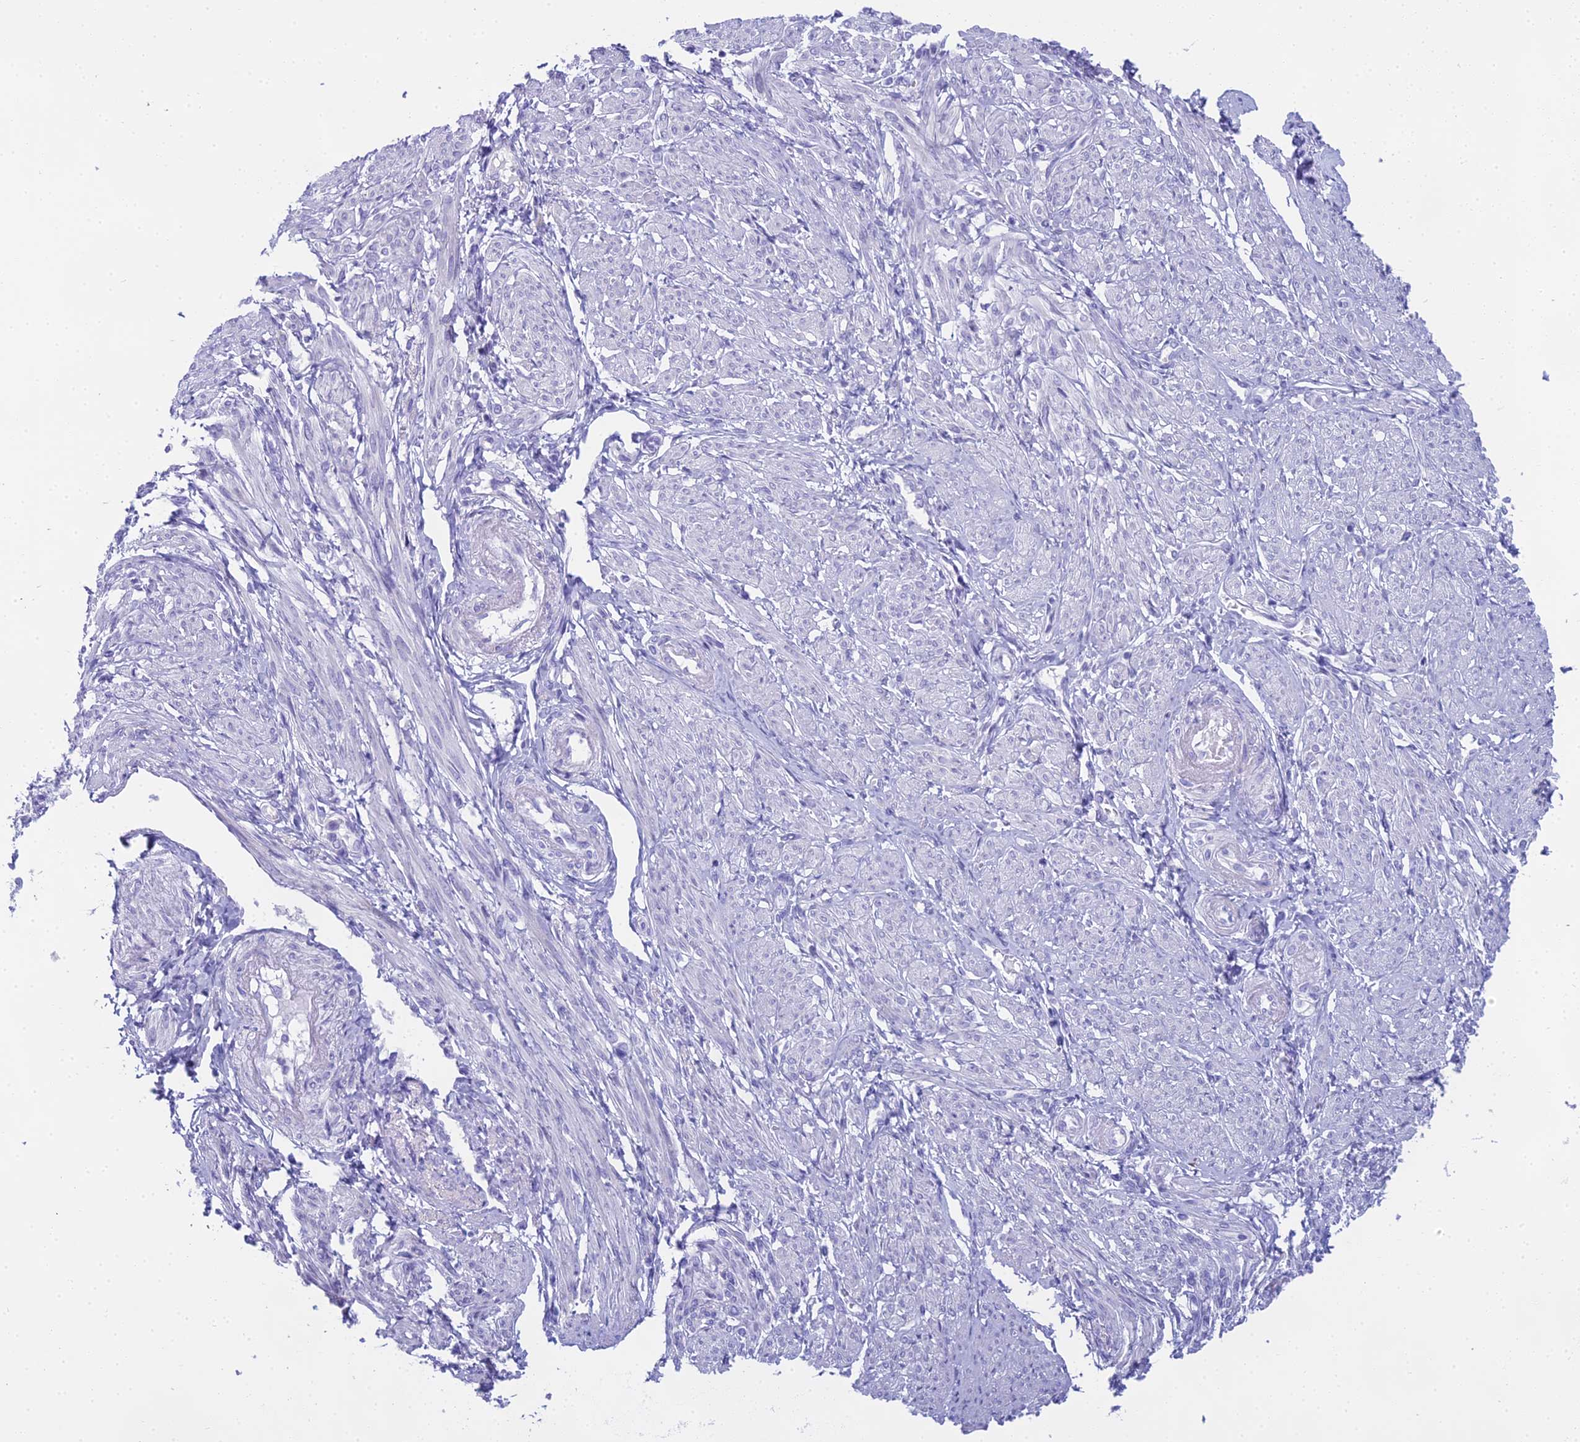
{"staining": {"intensity": "negative", "quantity": "none", "location": "none"}, "tissue": "smooth muscle", "cell_type": "Smooth muscle cells", "image_type": "normal", "snomed": [{"axis": "morphology", "description": "Normal tissue, NOS"}, {"axis": "topography", "description": "Smooth muscle"}], "caption": "High power microscopy micrograph of an immunohistochemistry (IHC) histopathology image of normal smooth muscle, revealing no significant positivity in smooth muscle cells.", "gene": "UNC80", "patient": {"sex": "female", "age": 39}}